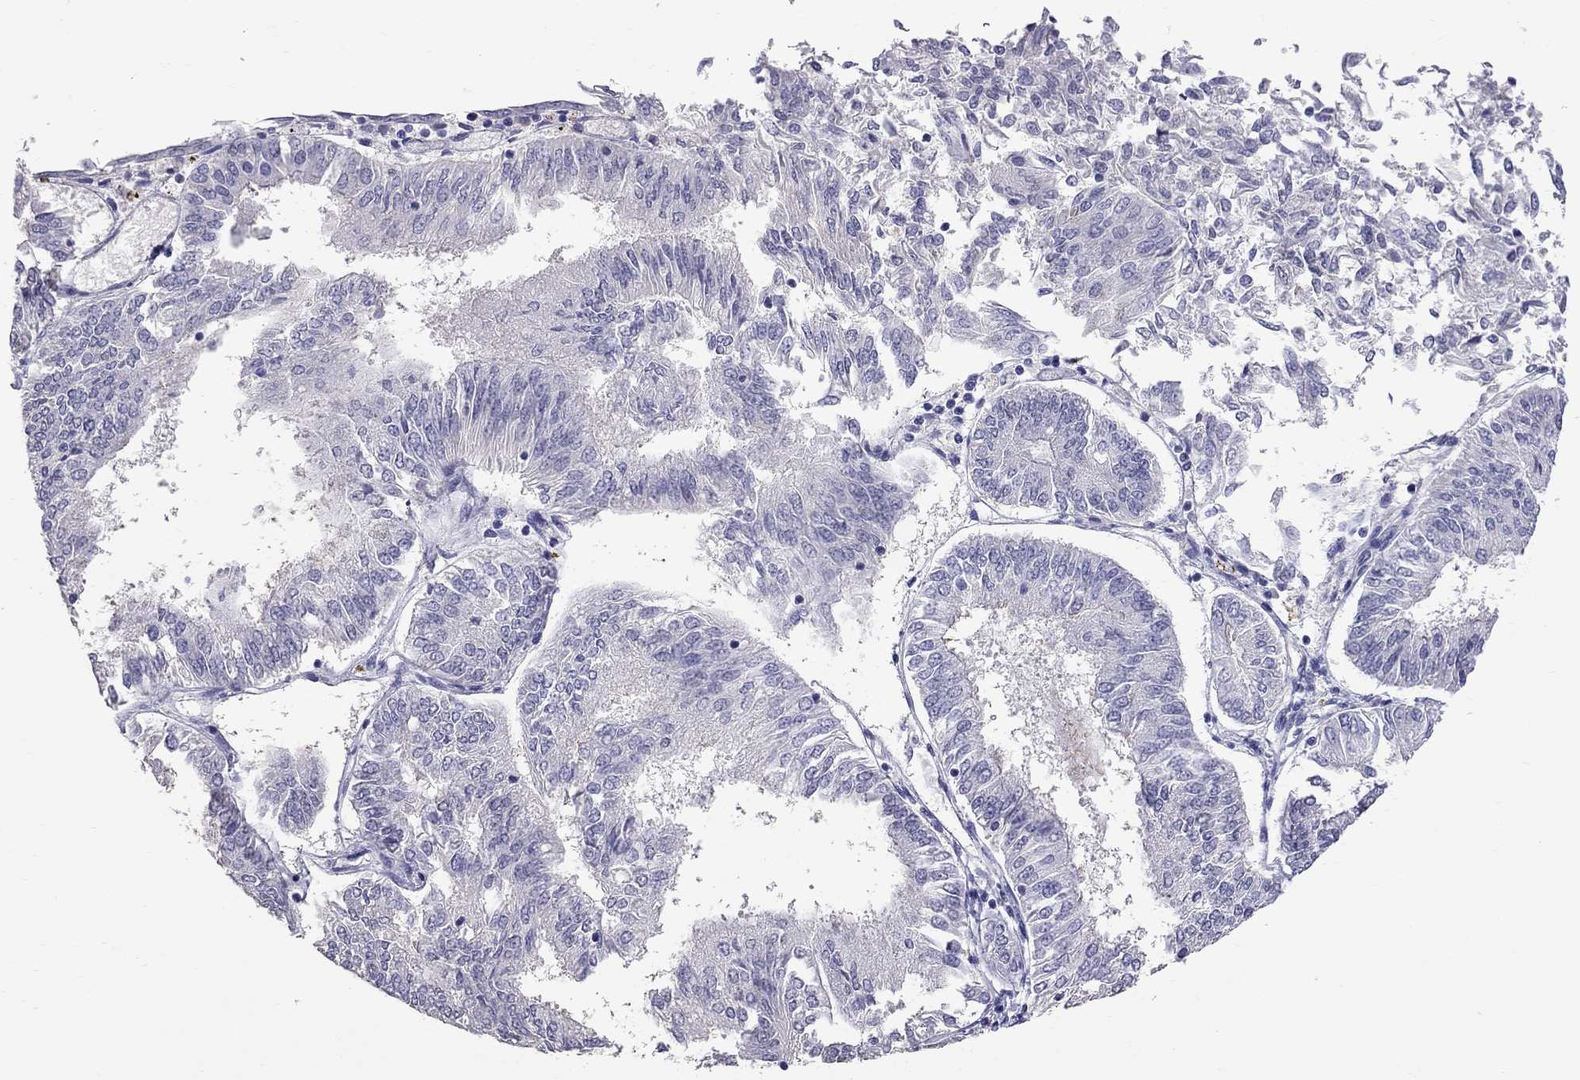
{"staining": {"intensity": "negative", "quantity": "none", "location": "none"}, "tissue": "endometrial cancer", "cell_type": "Tumor cells", "image_type": "cancer", "snomed": [{"axis": "morphology", "description": "Adenocarcinoma, NOS"}, {"axis": "topography", "description": "Endometrium"}], "caption": "Tumor cells show no significant protein expression in endometrial cancer (adenocarcinoma).", "gene": "CFAP91", "patient": {"sex": "female", "age": 58}}